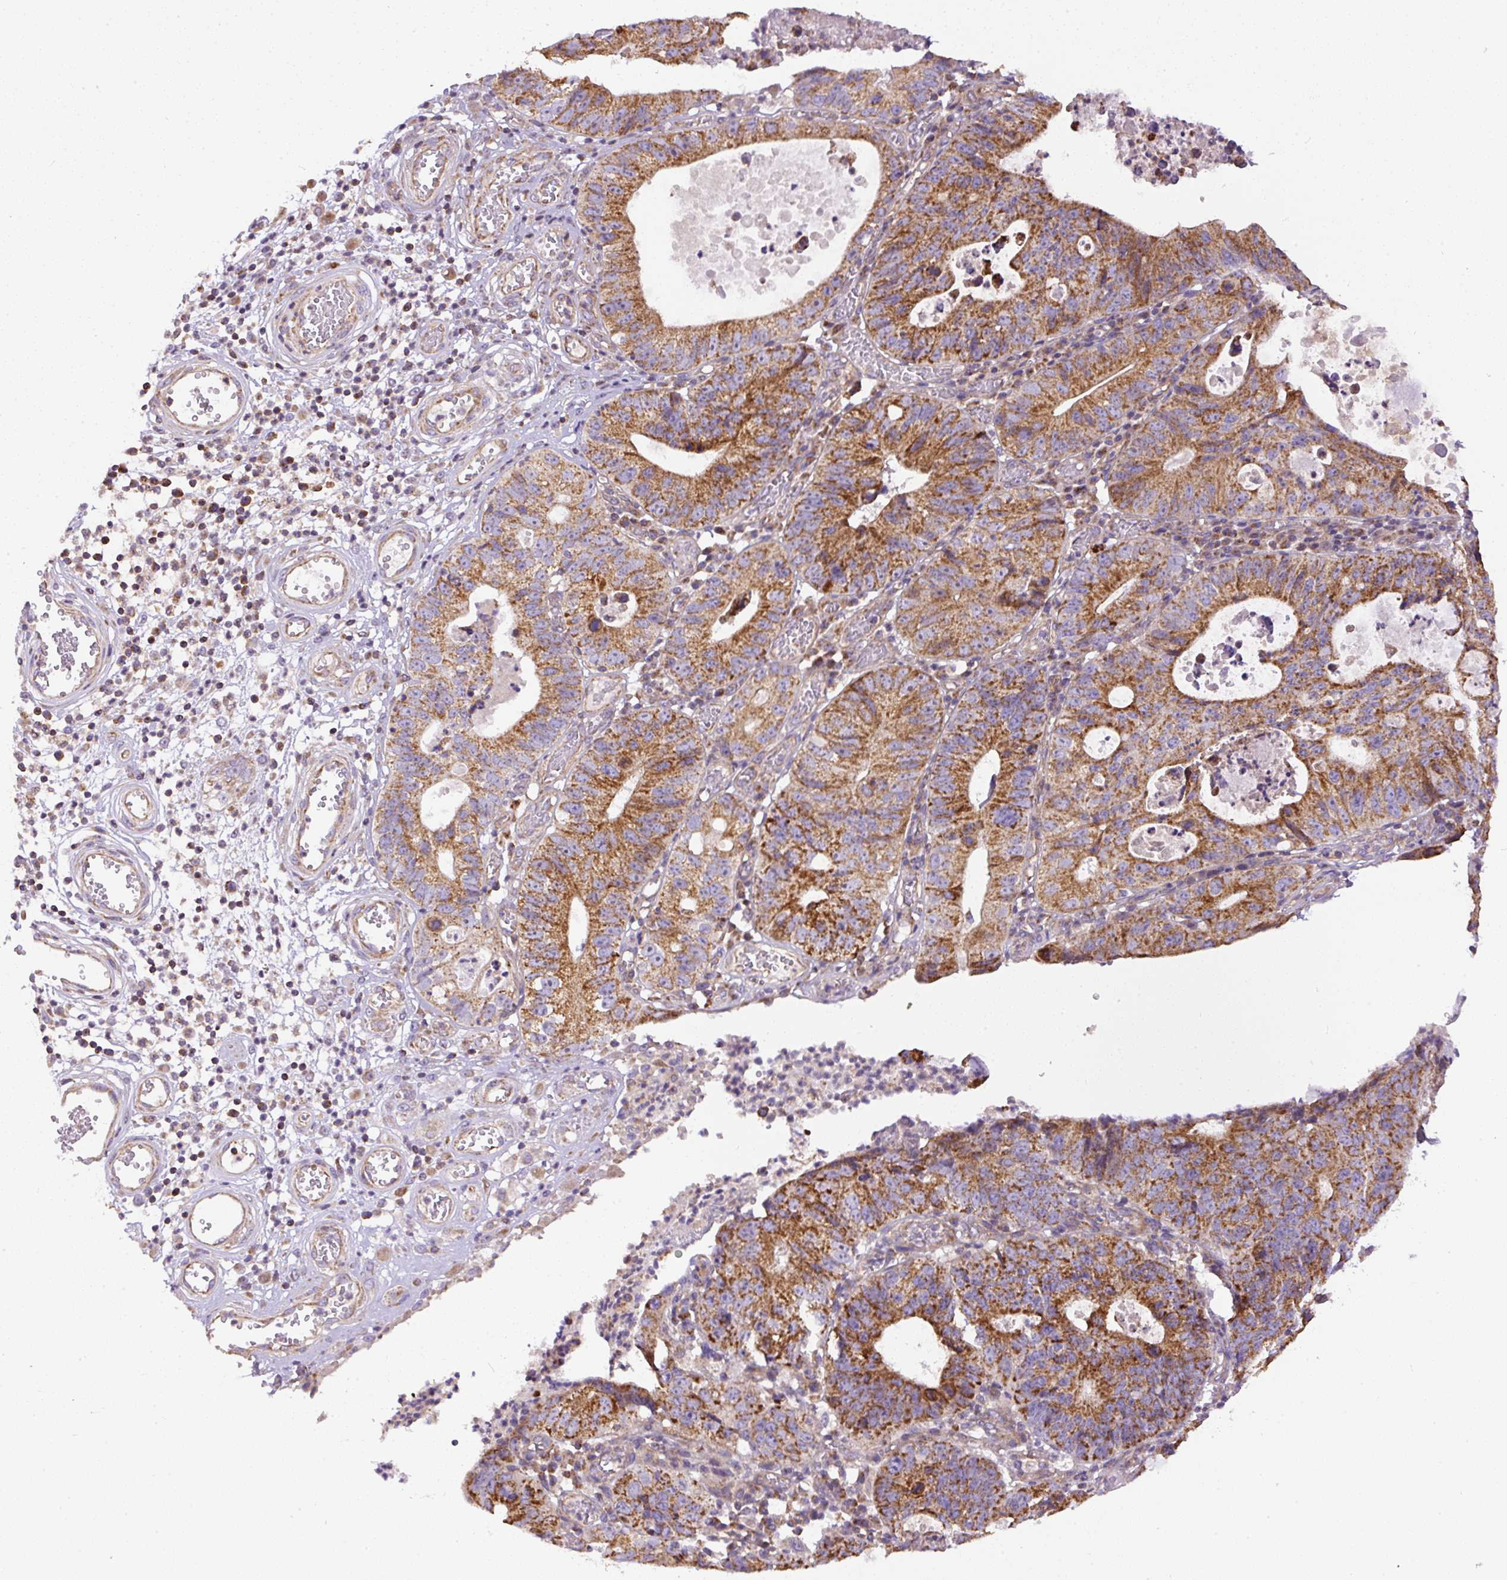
{"staining": {"intensity": "strong", "quantity": ">75%", "location": "cytoplasmic/membranous"}, "tissue": "stomach cancer", "cell_type": "Tumor cells", "image_type": "cancer", "snomed": [{"axis": "morphology", "description": "Adenocarcinoma, NOS"}, {"axis": "topography", "description": "Stomach"}], "caption": "Strong cytoplasmic/membranous expression is appreciated in about >75% of tumor cells in stomach cancer. The protein of interest is shown in brown color, while the nuclei are stained blue.", "gene": "NDUFAF2", "patient": {"sex": "male", "age": 59}}